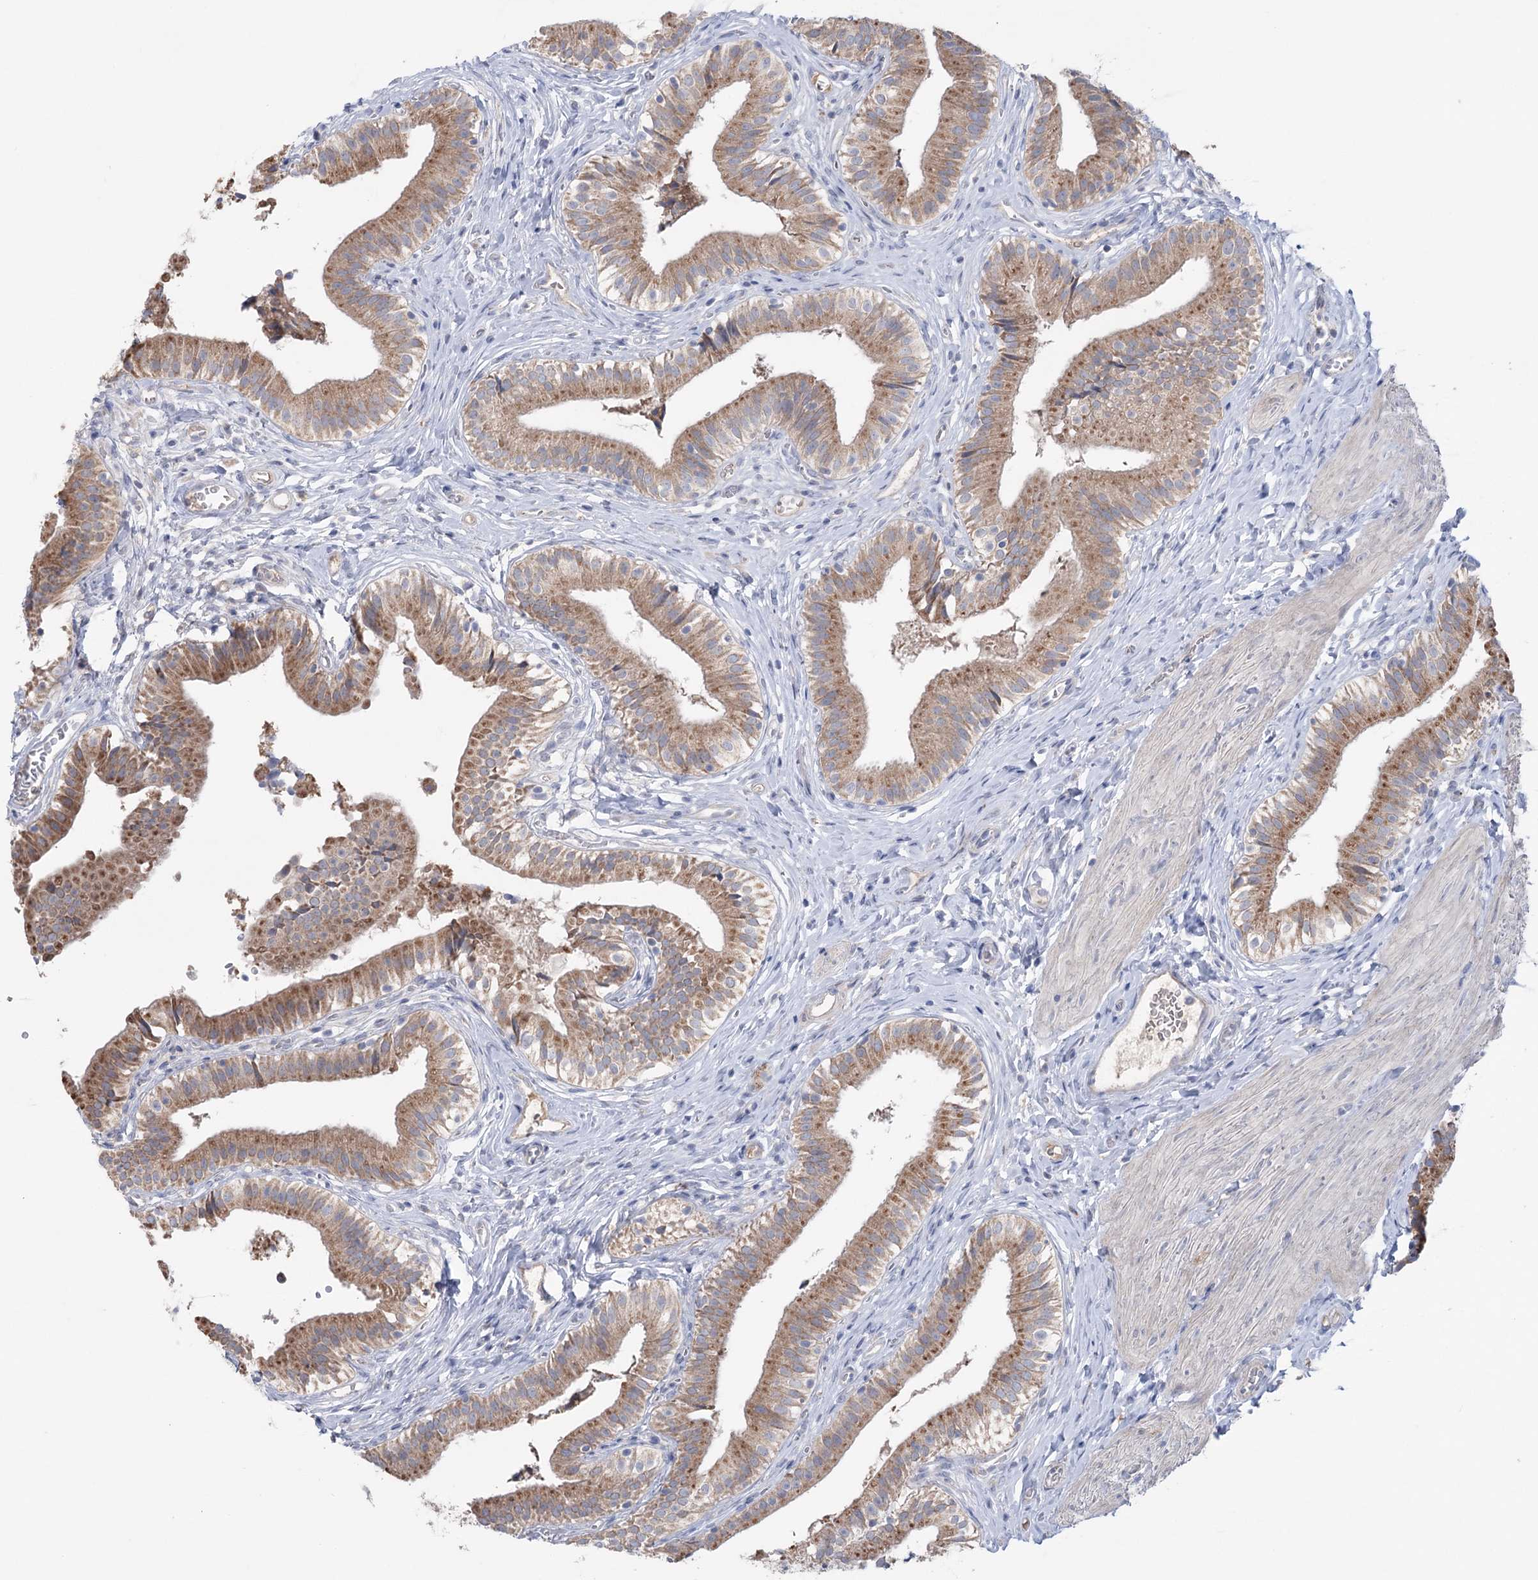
{"staining": {"intensity": "moderate", "quantity": ">75%", "location": "cytoplasmic/membranous"}, "tissue": "gallbladder", "cell_type": "Glandular cells", "image_type": "normal", "snomed": [{"axis": "morphology", "description": "Normal tissue, NOS"}, {"axis": "topography", "description": "Gallbladder"}], "caption": "Gallbladder was stained to show a protein in brown. There is medium levels of moderate cytoplasmic/membranous expression in about >75% of glandular cells. The staining was performed using DAB (3,3'-diaminobenzidine), with brown indicating positive protein expression. Nuclei are stained blue with hematoxylin.", "gene": "MTCH2", "patient": {"sex": "female", "age": 47}}